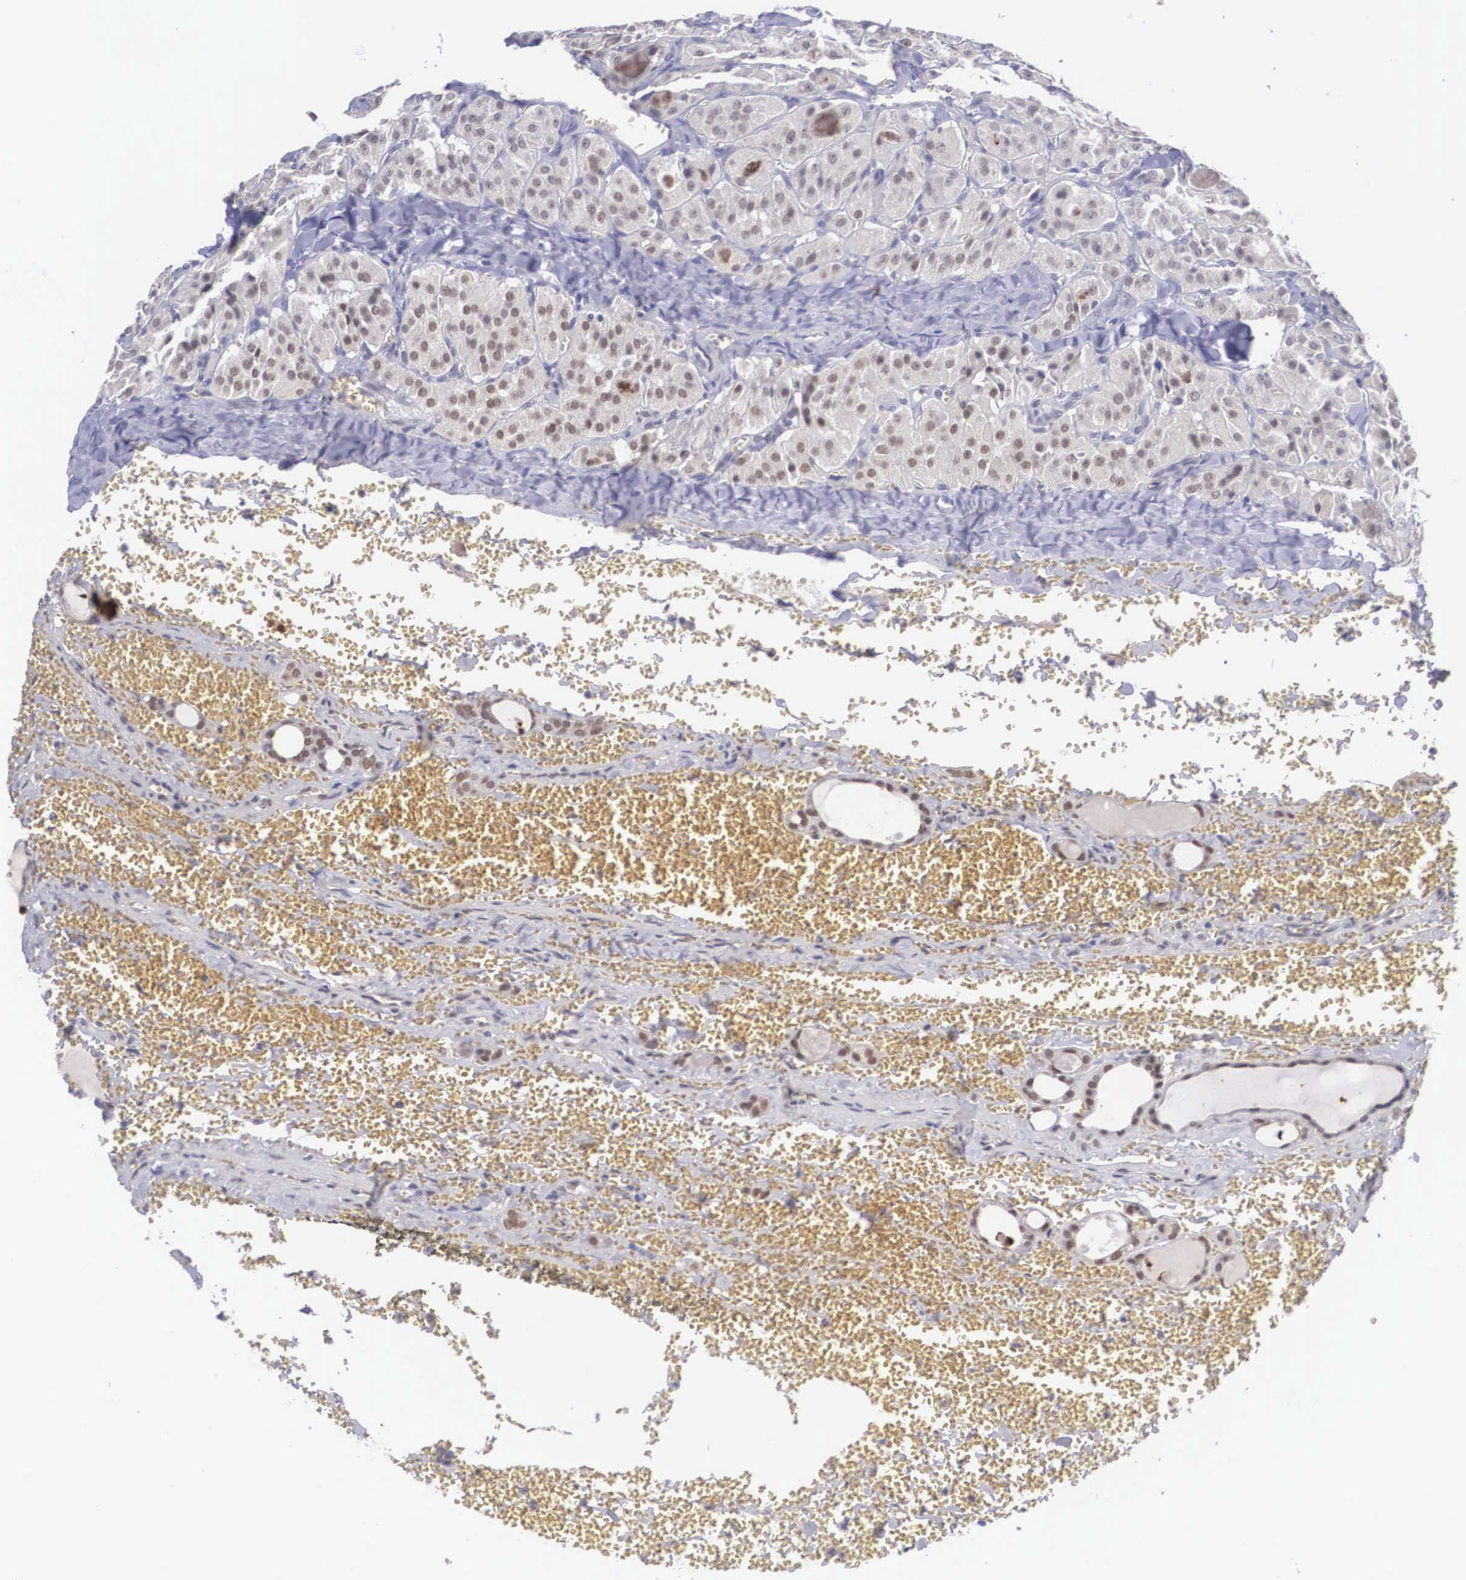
{"staining": {"intensity": "moderate", "quantity": ">75%", "location": "cytoplasmic/membranous,nuclear"}, "tissue": "thyroid cancer", "cell_type": "Tumor cells", "image_type": "cancer", "snomed": [{"axis": "morphology", "description": "Carcinoma, NOS"}, {"axis": "topography", "description": "Thyroid gland"}], "caption": "DAB (3,3'-diaminobenzidine) immunohistochemical staining of human thyroid cancer displays moderate cytoplasmic/membranous and nuclear protein expression in about >75% of tumor cells.", "gene": "NINL", "patient": {"sex": "male", "age": 76}}